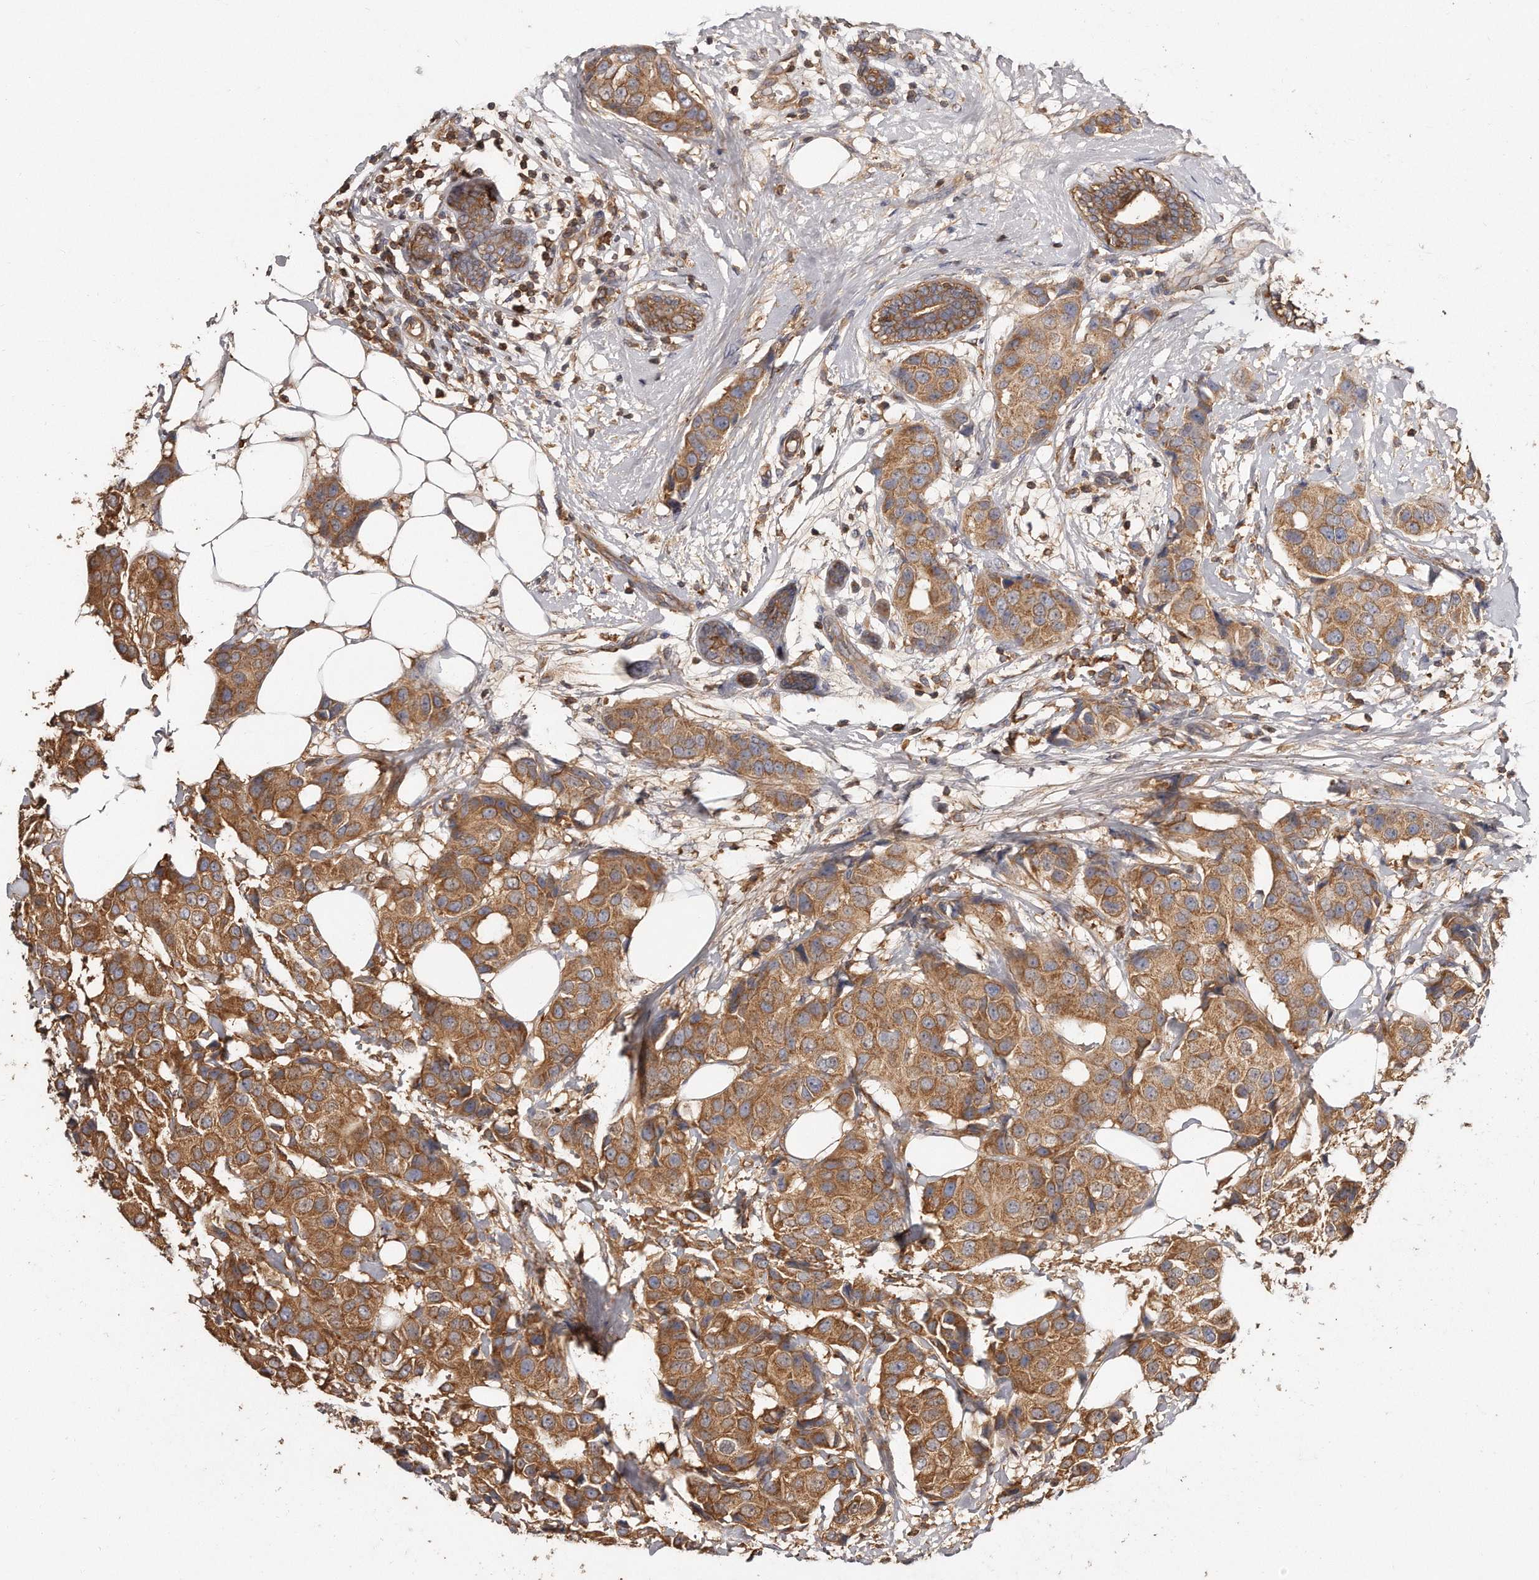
{"staining": {"intensity": "moderate", "quantity": ">75%", "location": "cytoplasmic/membranous"}, "tissue": "breast cancer", "cell_type": "Tumor cells", "image_type": "cancer", "snomed": [{"axis": "morphology", "description": "Normal tissue, NOS"}, {"axis": "morphology", "description": "Duct carcinoma"}, {"axis": "topography", "description": "Breast"}], "caption": "IHC histopathology image of neoplastic tissue: human infiltrating ductal carcinoma (breast) stained using immunohistochemistry displays medium levels of moderate protein expression localized specifically in the cytoplasmic/membranous of tumor cells, appearing as a cytoplasmic/membranous brown color.", "gene": "CAP1", "patient": {"sex": "female", "age": 39}}